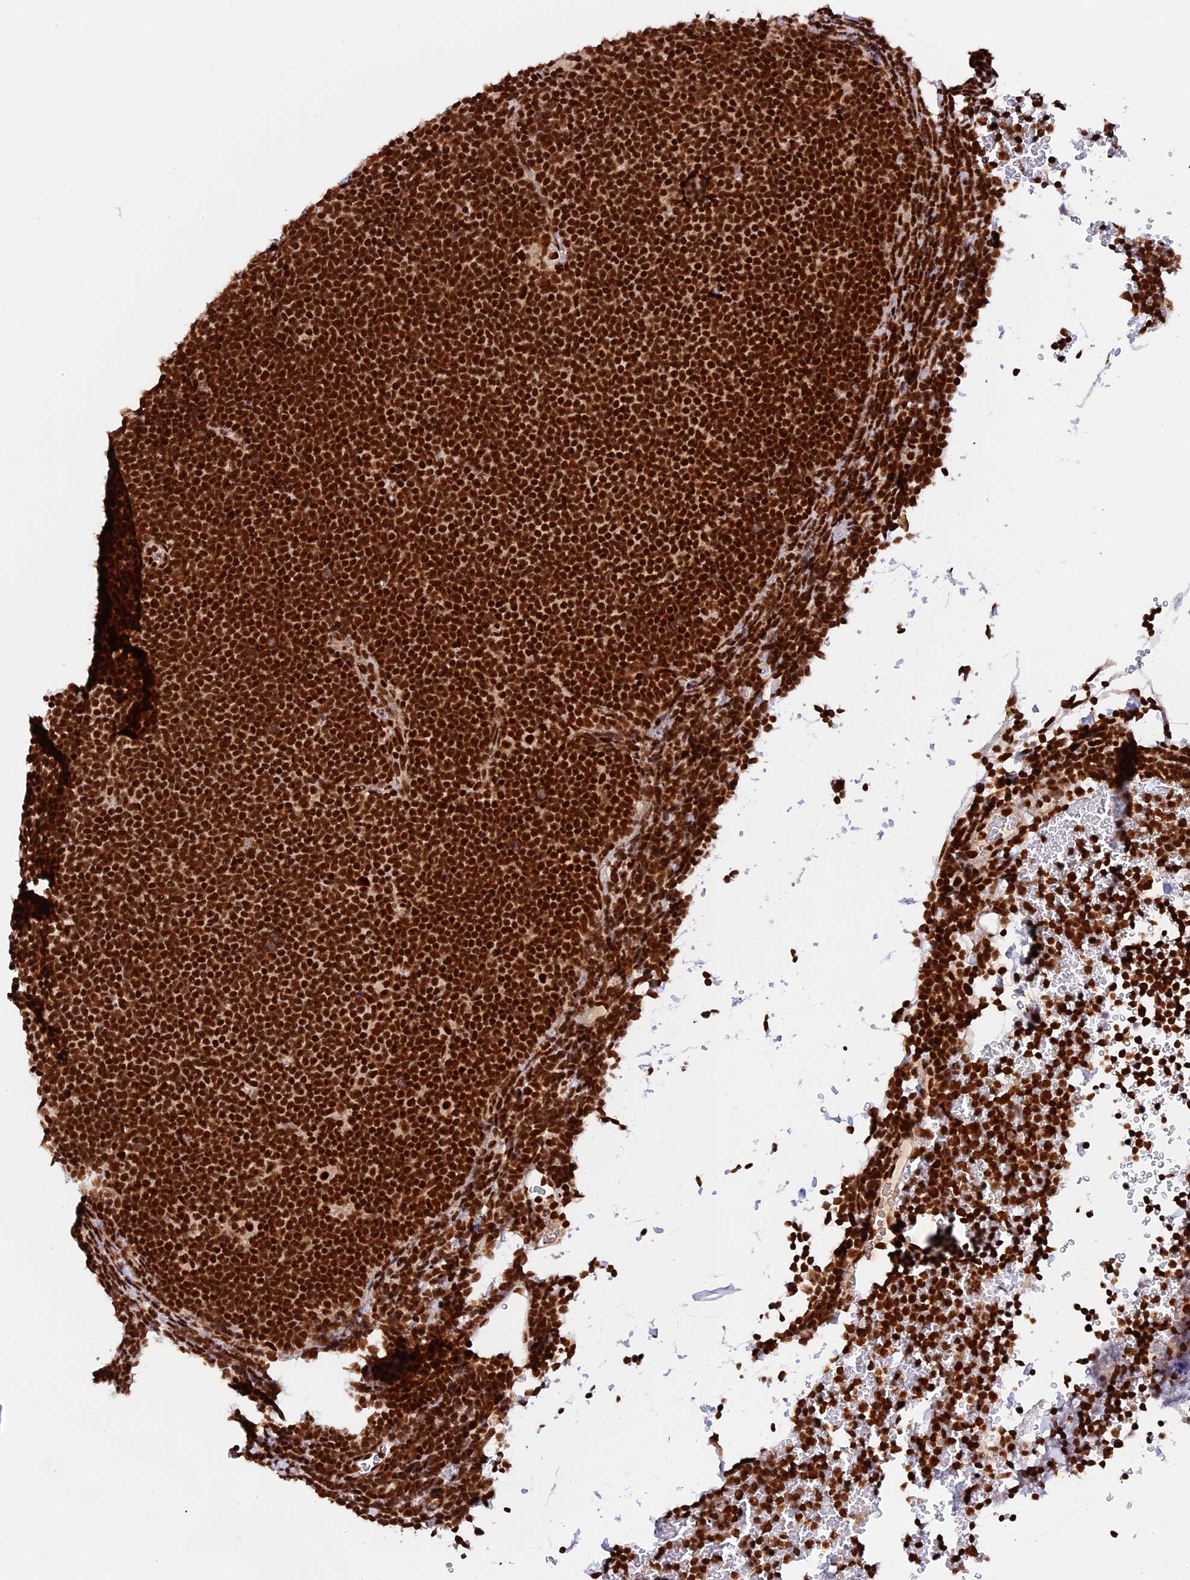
{"staining": {"intensity": "strong", "quantity": ">75%", "location": "nuclear"}, "tissue": "lymphoma", "cell_type": "Tumor cells", "image_type": "cancer", "snomed": [{"axis": "morphology", "description": "Malignant lymphoma, non-Hodgkin's type, High grade"}, {"axis": "topography", "description": "Lymph node"}], "caption": "Human malignant lymphoma, non-Hodgkin's type (high-grade) stained for a protein (brown) shows strong nuclear positive staining in approximately >75% of tumor cells.", "gene": "RAMAC", "patient": {"sex": "male", "age": 13}}